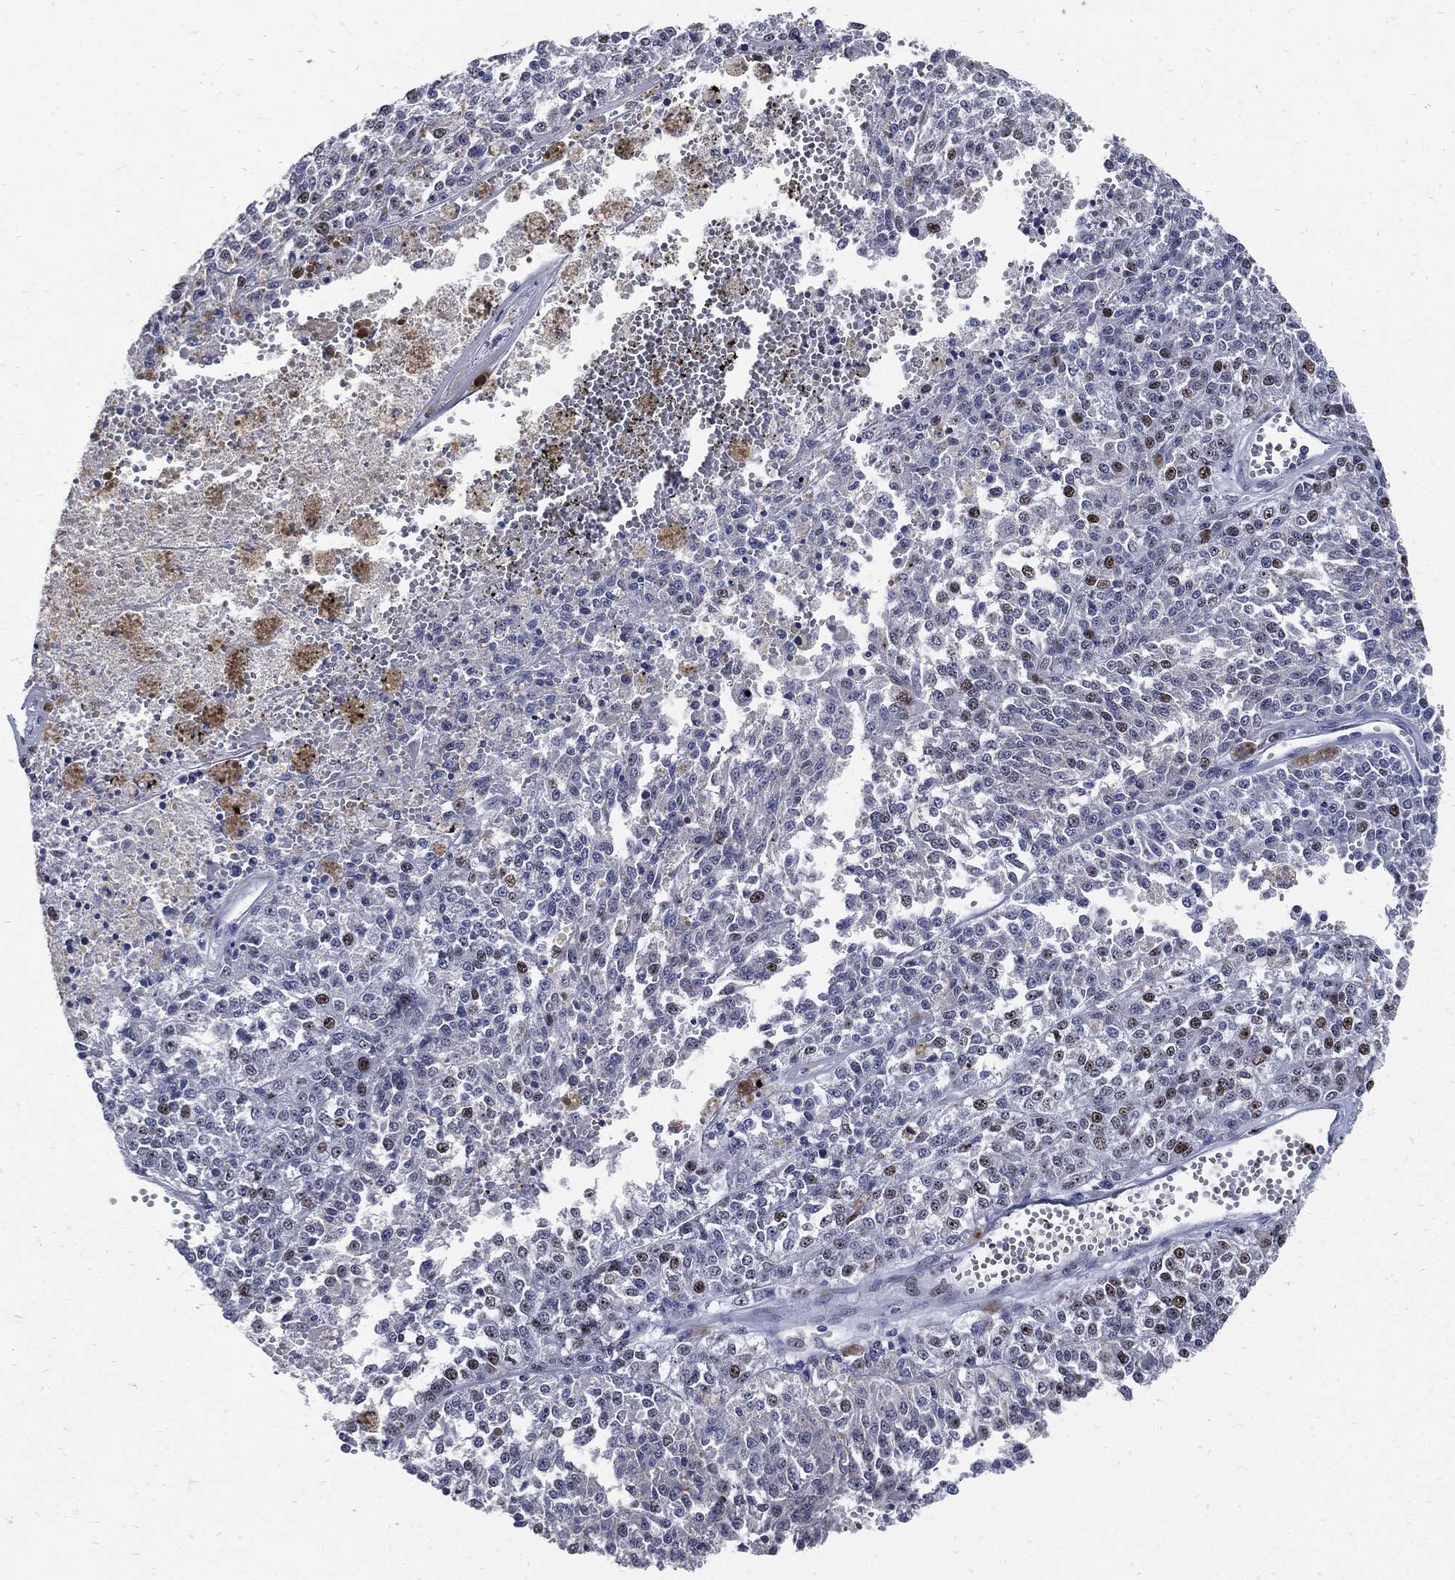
{"staining": {"intensity": "negative", "quantity": "none", "location": "none"}, "tissue": "melanoma", "cell_type": "Tumor cells", "image_type": "cancer", "snomed": [{"axis": "morphology", "description": "Malignant melanoma, Metastatic site"}, {"axis": "topography", "description": "Lymph node"}], "caption": "Immunohistochemistry micrograph of neoplastic tissue: melanoma stained with DAB shows no significant protein staining in tumor cells.", "gene": "NBN", "patient": {"sex": "female", "age": 64}}